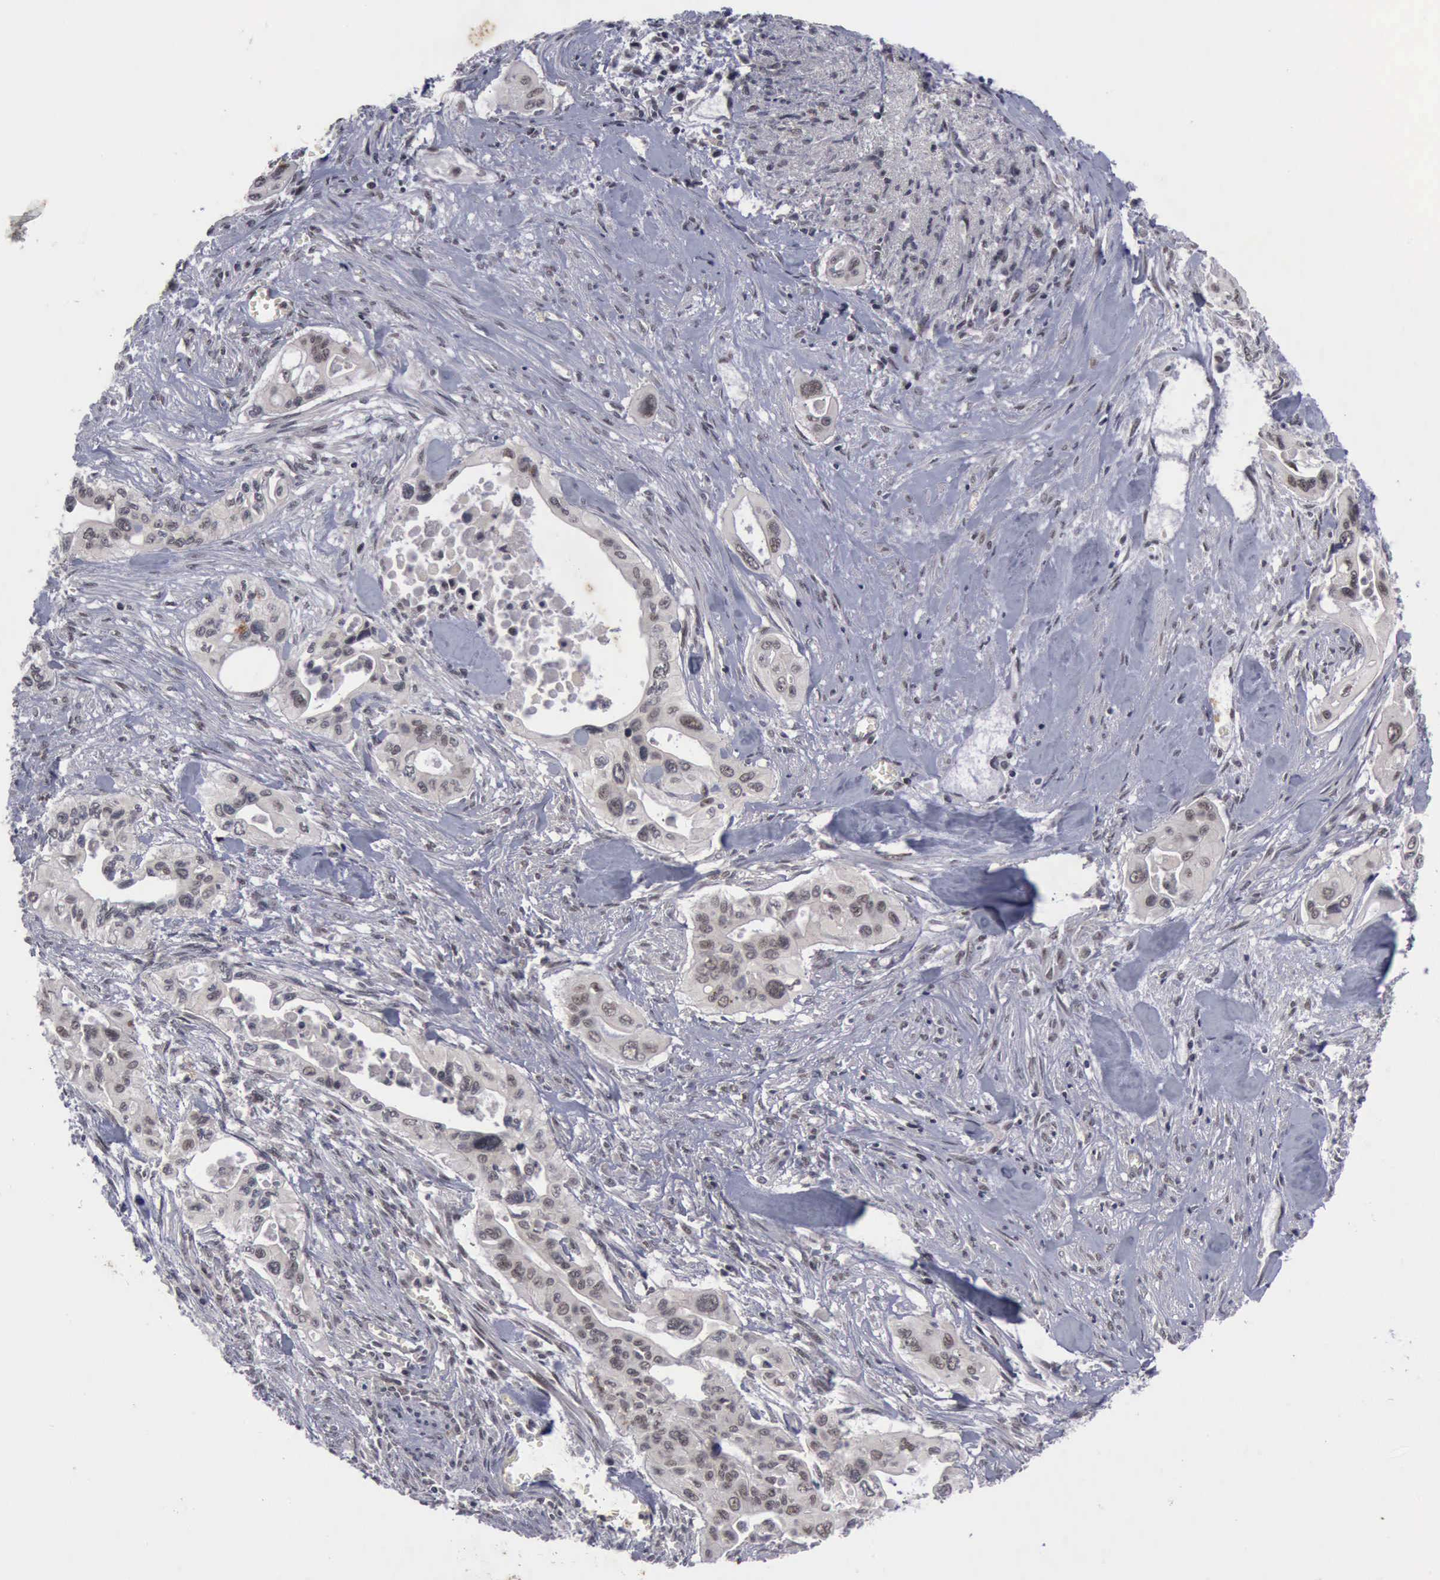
{"staining": {"intensity": "weak", "quantity": ">75%", "location": "nuclear"}, "tissue": "pancreatic cancer", "cell_type": "Tumor cells", "image_type": "cancer", "snomed": [{"axis": "morphology", "description": "Adenocarcinoma, NOS"}, {"axis": "topography", "description": "Pancreas"}], "caption": "Immunohistochemical staining of adenocarcinoma (pancreatic) displays low levels of weak nuclear protein positivity in approximately >75% of tumor cells.", "gene": "ATM", "patient": {"sex": "male", "age": 77}}